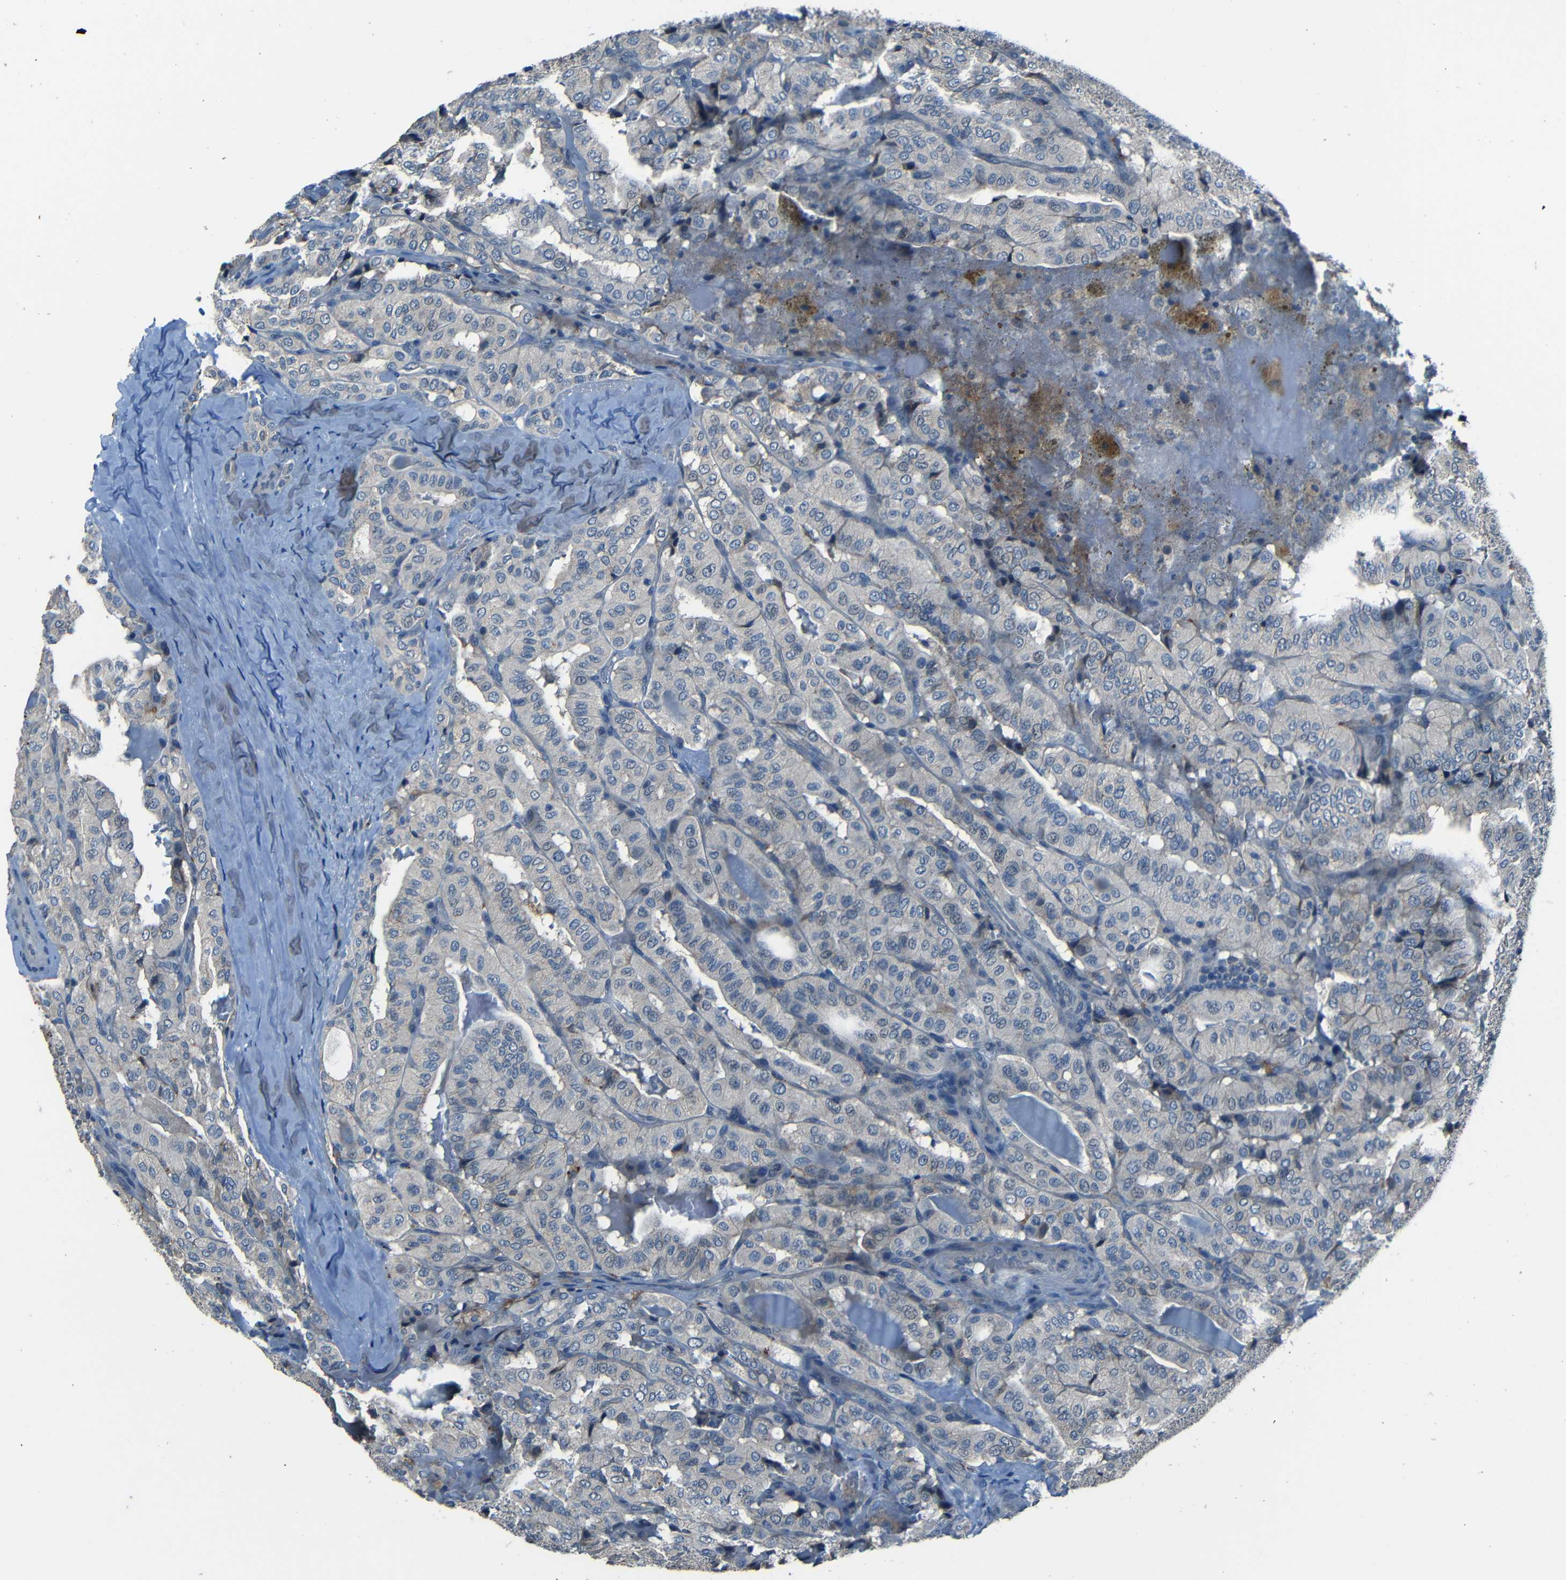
{"staining": {"intensity": "negative", "quantity": "none", "location": "none"}, "tissue": "thyroid cancer", "cell_type": "Tumor cells", "image_type": "cancer", "snomed": [{"axis": "morphology", "description": "Papillary adenocarcinoma, NOS"}, {"axis": "topography", "description": "Thyroid gland"}], "caption": "Immunohistochemical staining of human thyroid papillary adenocarcinoma demonstrates no significant expression in tumor cells. (DAB immunohistochemistry (IHC), high magnification).", "gene": "SLA", "patient": {"sex": "male", "age": 77}}